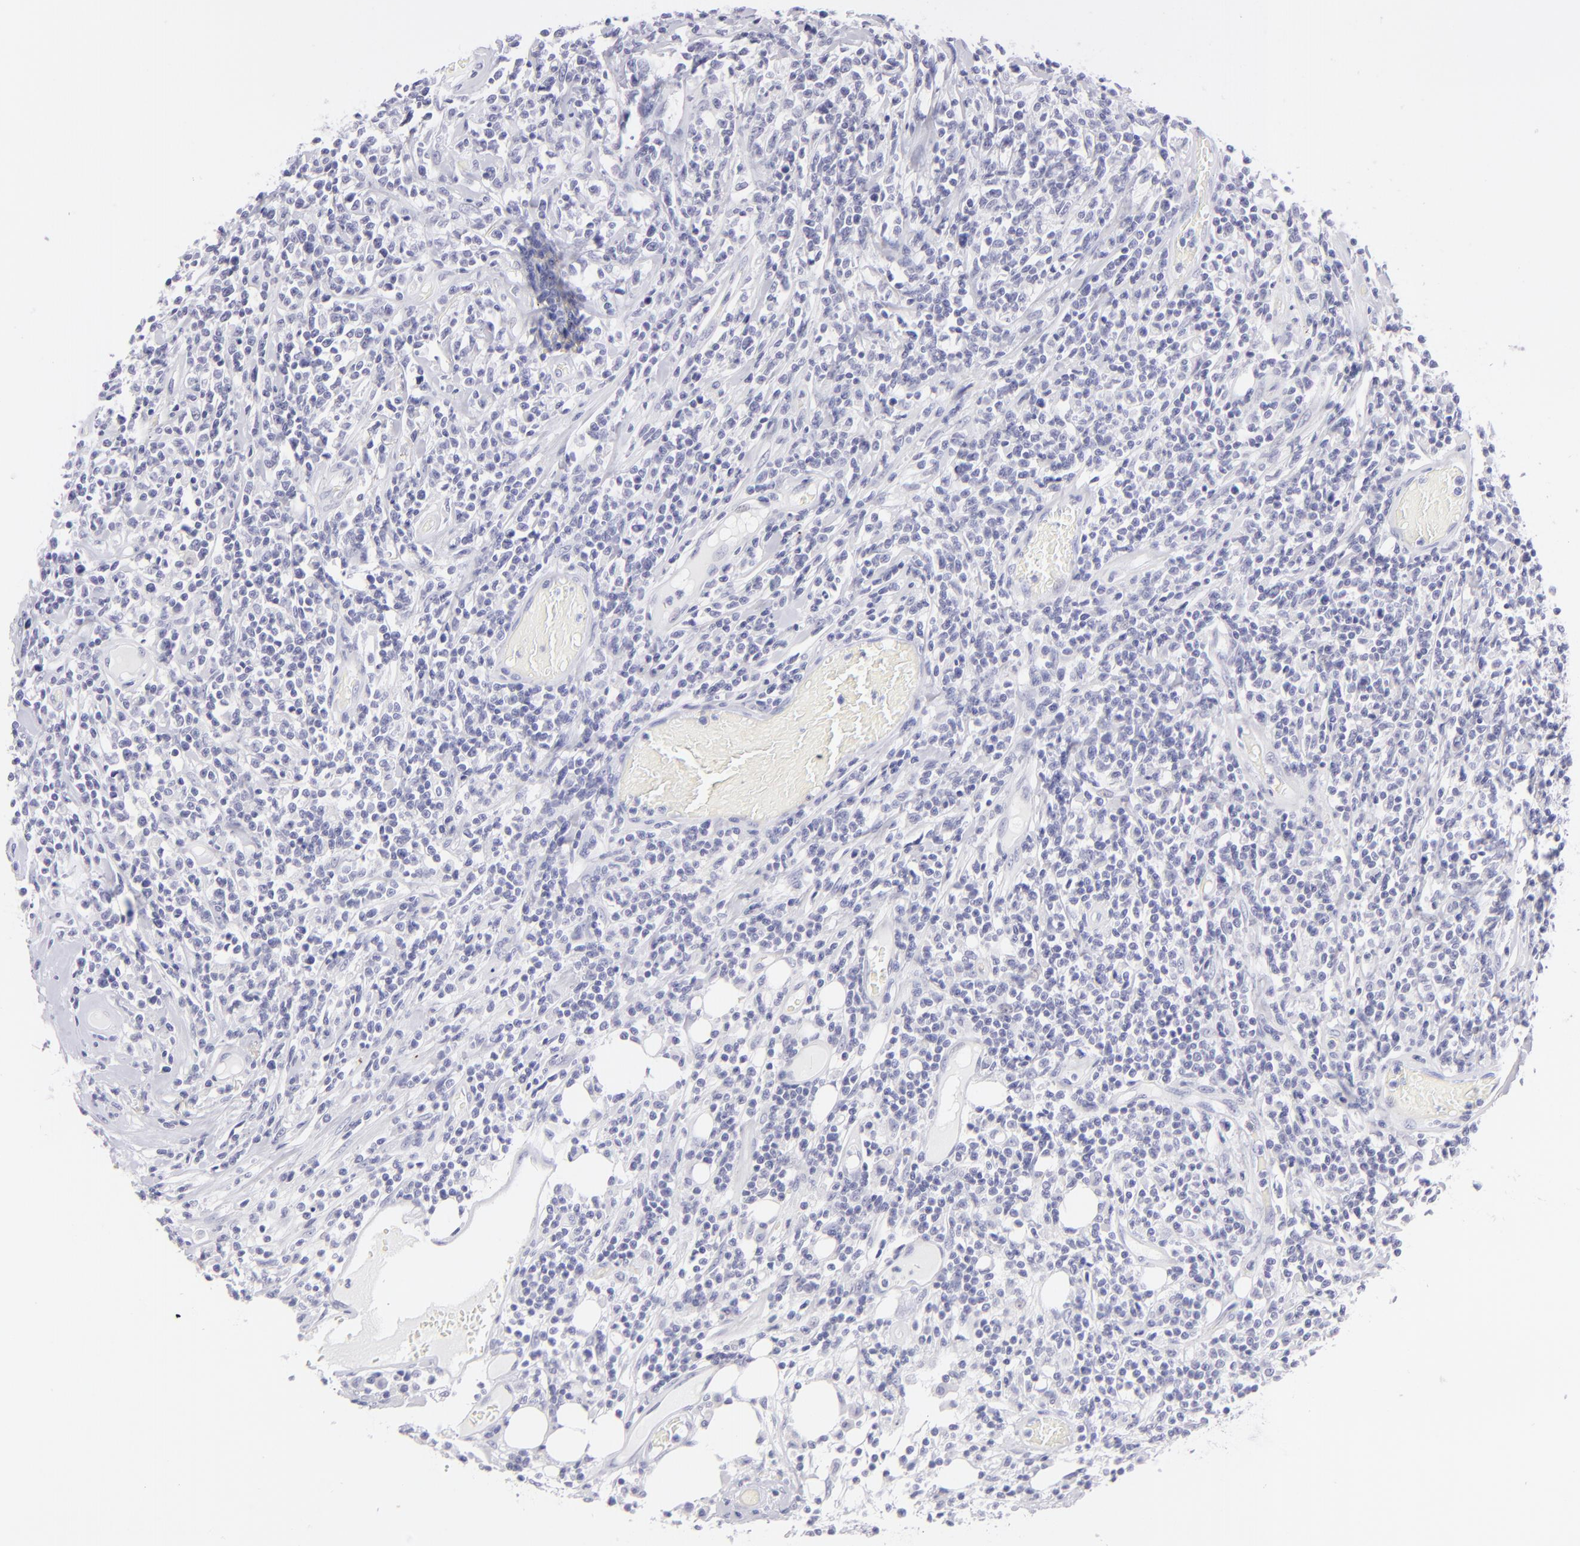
{"staining": {"intensity": "negative", "quantity": "none", "location": "none"}, "tissue": "lymphoma", "cell_type": "Tumor cells", "image_type": "cancer", "snomed": [{"axis": "morphology", "description": "Malignant lymphoma, non-Hodgkin's type, High grade"}, {"axis": "topography", "description": "Colon"}], "caption": "Histopathology image shows no protein expression in tumor cells of lymphoma tissue.", "gene": "FCER2", "patient": {"sex": "male", "age": 82}}